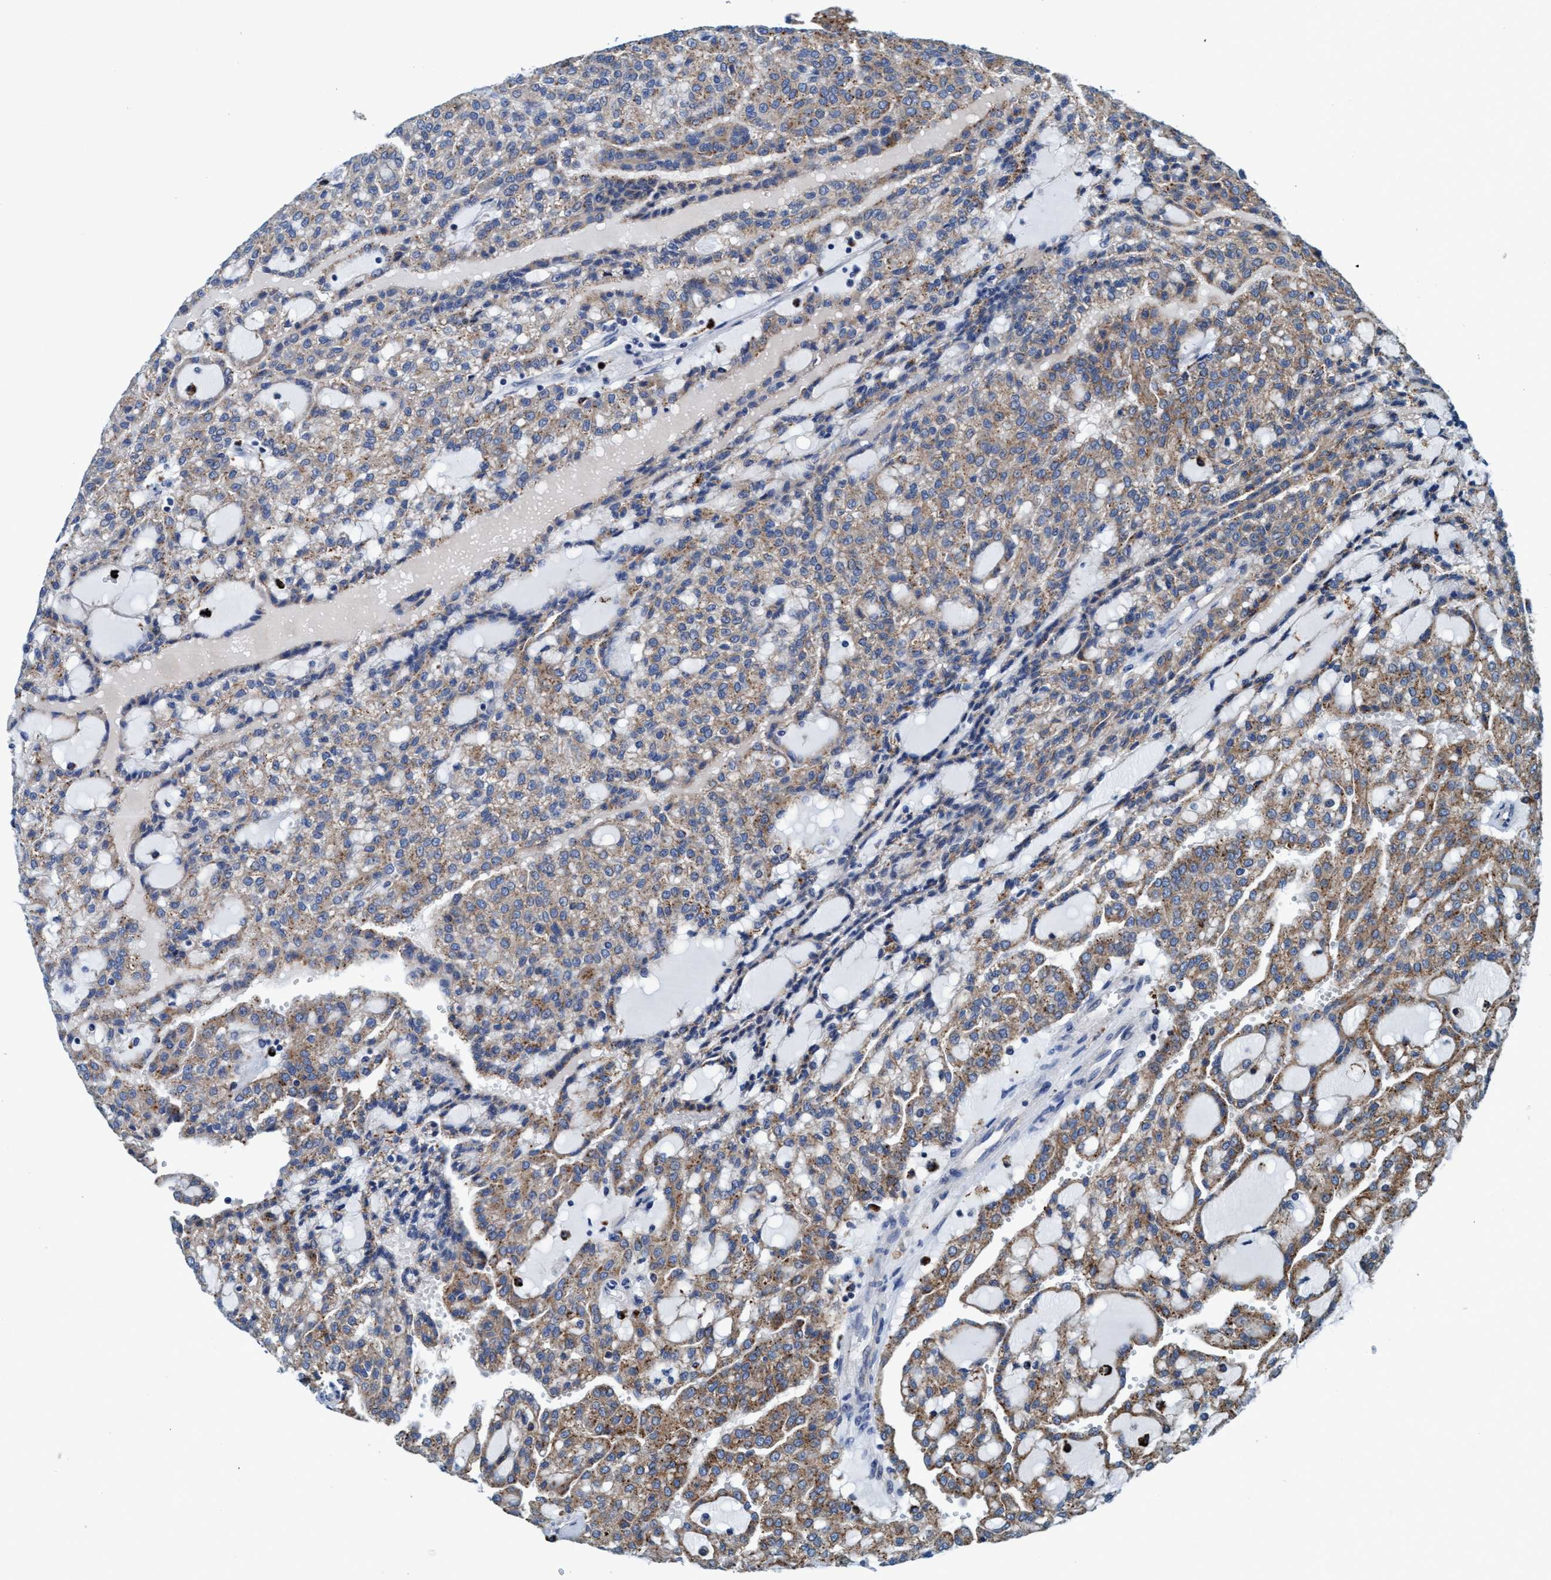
{"staining": {"intensity": "moderate", "quantity": ">75%", "location": "cytoplasmic/membranous"}, "tissue": "renal cancer", "cell_type": "Tumor cells", "image_type": "cancer", "snomed": [{"axis": "morphology", "description": "Adenocarcinoma, NOS"}, {"axis": "topography", "description": "Kidney"}], "caption": "This micrograph displays renal adenocarcinoma stained with immunohistochemistry to label a protein in brown. The cytoplasmic/membranous of tumor cells show moderate positivity for the protein. Nuclei are counter-stained blue.", "gene": "ENDOG", "patient": {"sex": "male", "age": 63}}